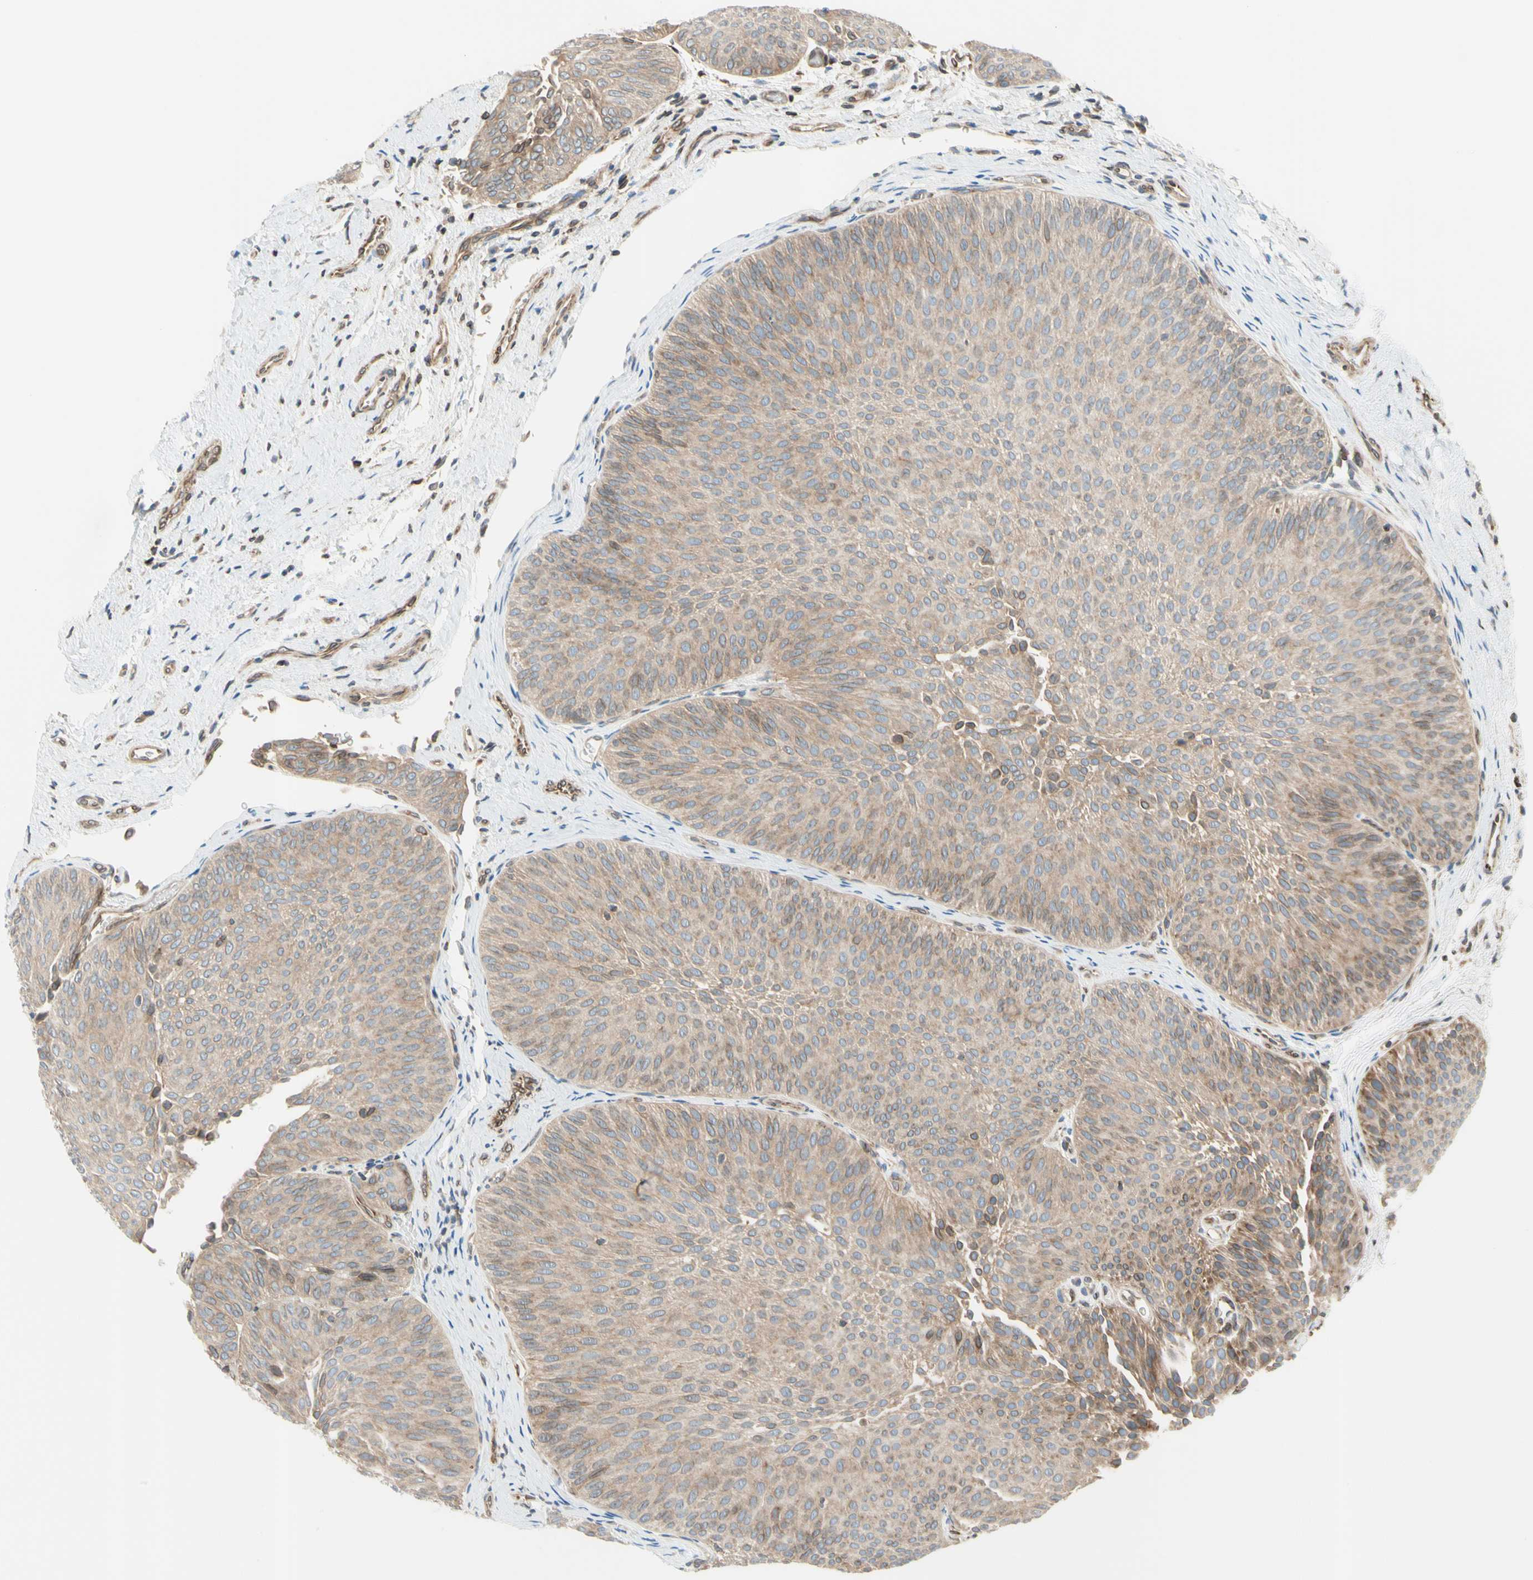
{"staining": {"intensity": "weak", "quantity": ">75%", "location": "cytoplasmic/membranous"}, "tissue": "urothelial cancer", "cell_type": "Tumor cells", "image_type": "cancer", "snomed": [{"axis": "morphology", "description": "Urothelial carcinoma, Low grade"}, {"axis": "topography", "description": "Urinary bladder"}], "caption": "Tumor cells reveal low levels of weak cytoplasmic/membranous staining in about >75% of cells in urothelial carcinoma (low-grade).", "gene": "TRAF2", "patient": {"sex": "female", "age": 60}}